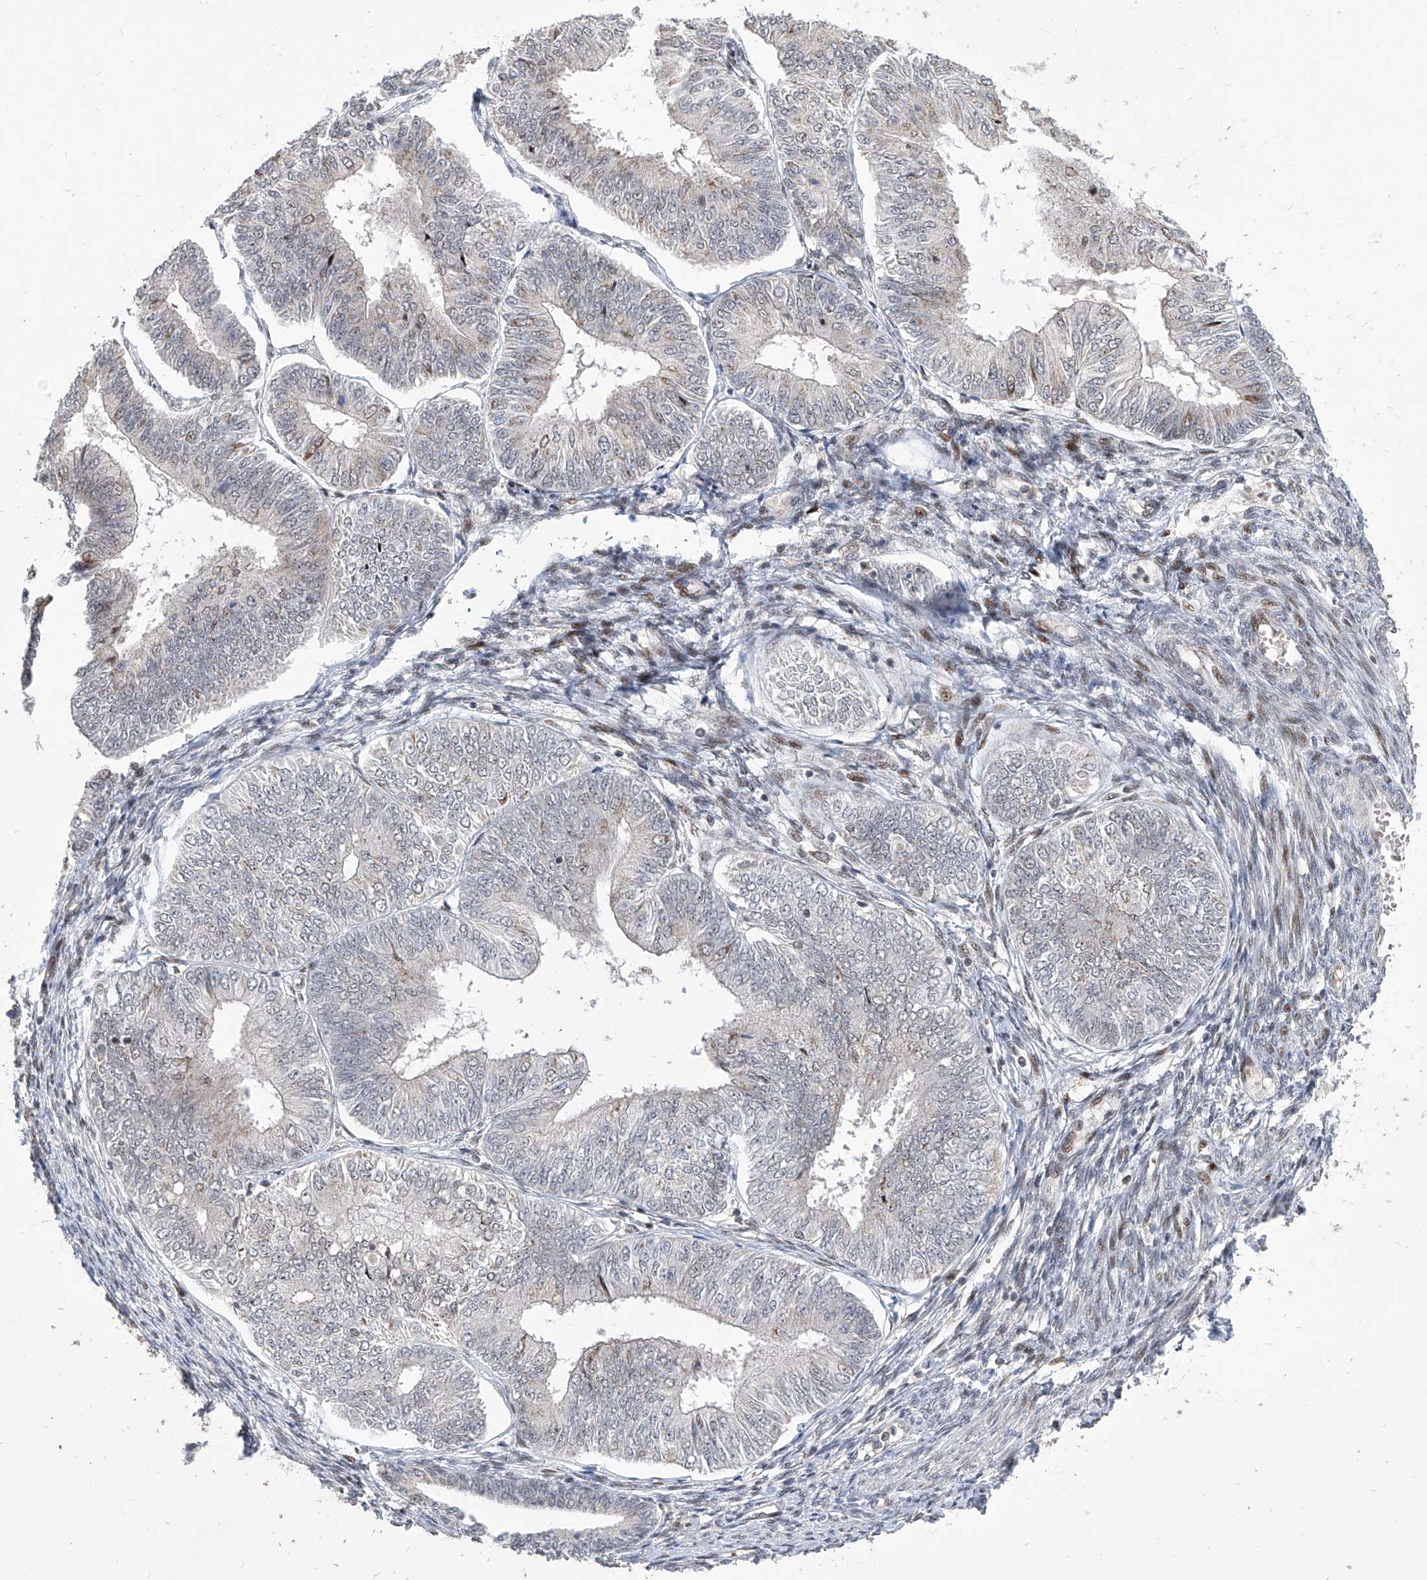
{"staining": {"intensity": "negative", "quantity": "none", "location": "none"}, "tissue": "endometrial cancer", "cell_type": "Tumor cells", "image_type": "cancer", "snomed": [{"axis": "morphology", "description": "Adenocarcinoma, NOS"}, {"axis": "topography", "description": "Endometrium"}], "caption": "A photomicrograph of endometrial cancer stained for a protein reveals no brown staining in tumor cells.", "gene": "IRF2", "patient": {"sex": "female", "age": 58}}